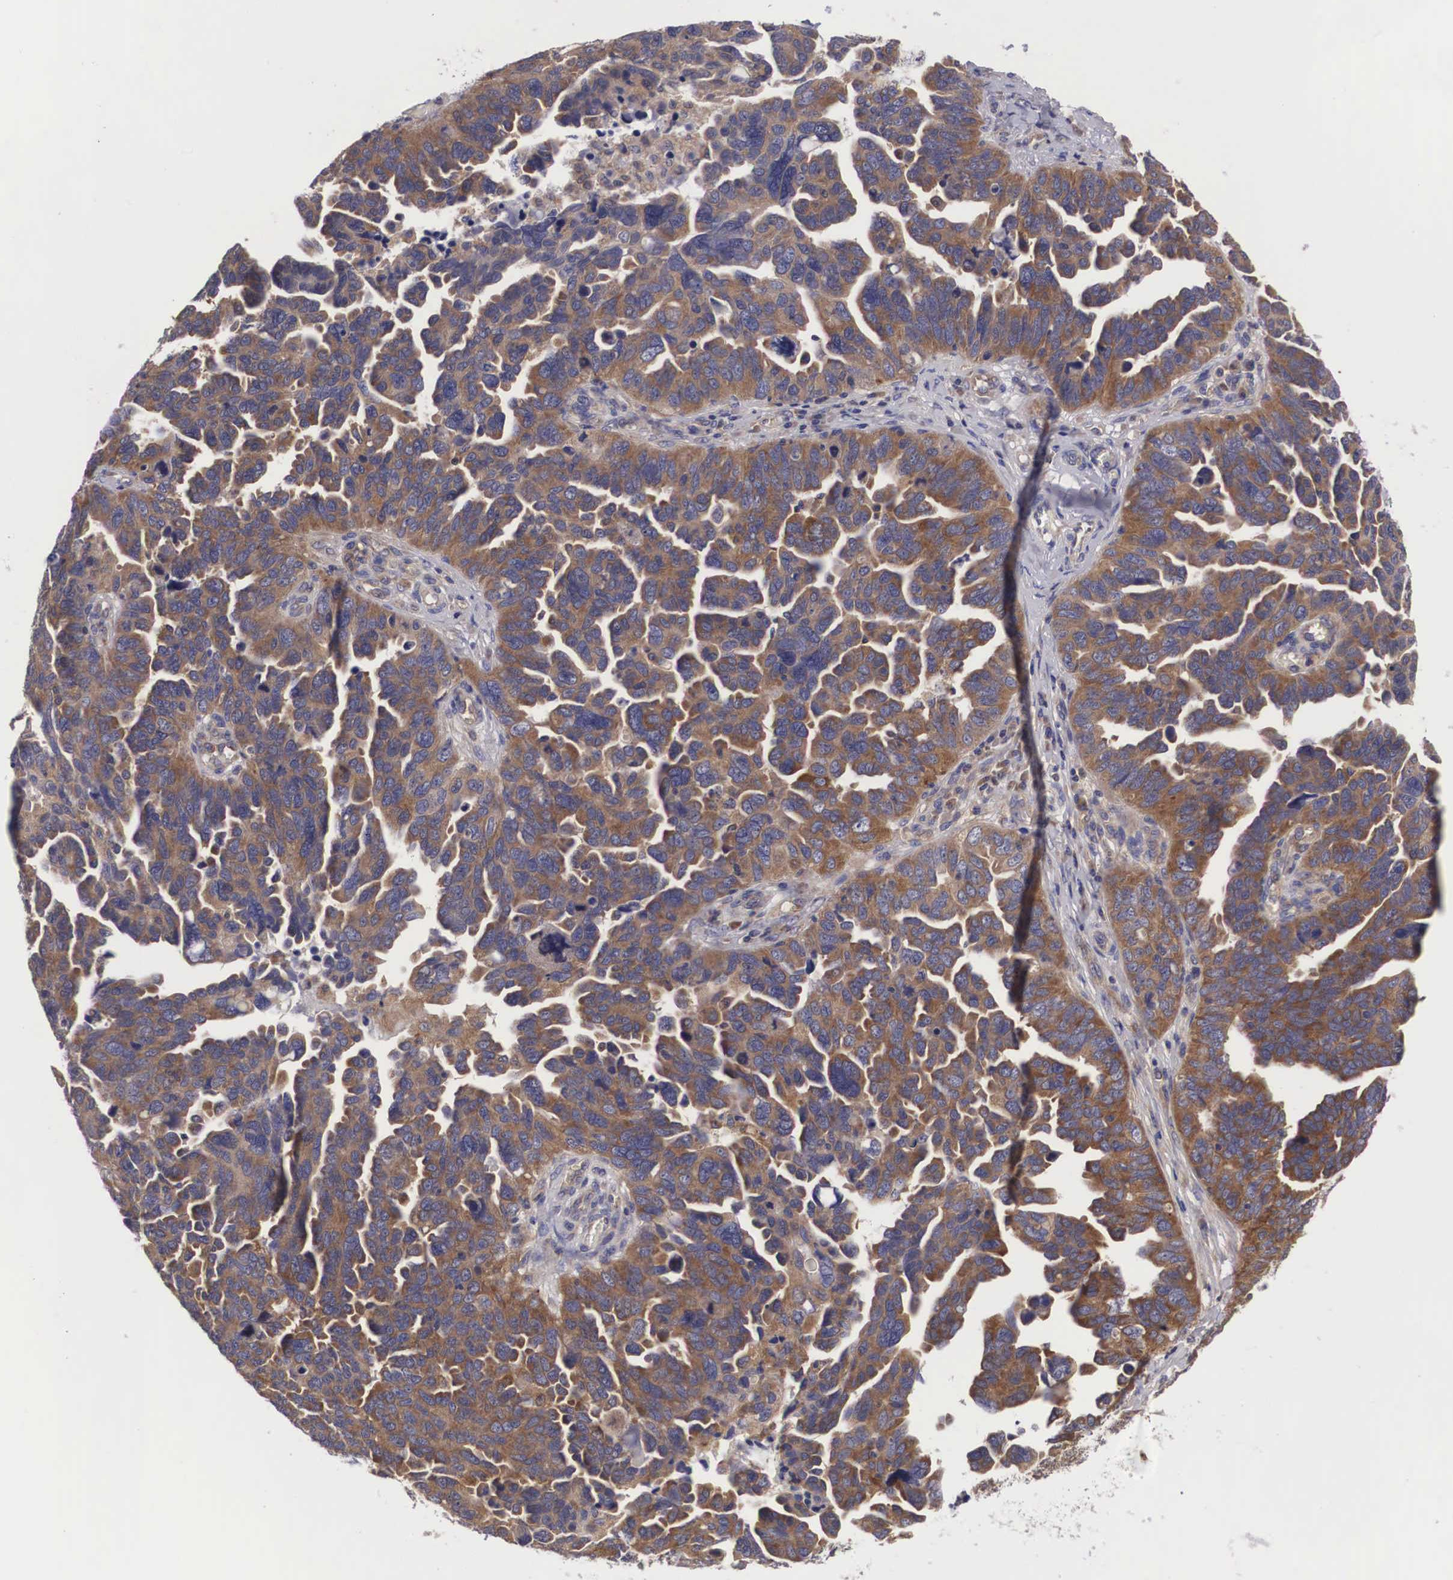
{"staining": {"intensity": "moderate", "quantity": ">75%", "location": "cytoplasmic/membranous"}, "tissue": "ovarian cancer", "cell_type": "Tumor cells", "image_type": "cancer", "snomed": [{"axis": "morphology", "description": "Cystadenocarcinoma, serous, NOS"}, {"axis": "topography", "description": "Ovary"}], "caption": "Moderate cytoplasmic/membranous positivity is appreciated in about >75% of tumor cells in ovarian cancer (serous cystadenocarcinoma).", "gene": "GRIPAP1", "patient": {"sex": "female", "age": 64}}